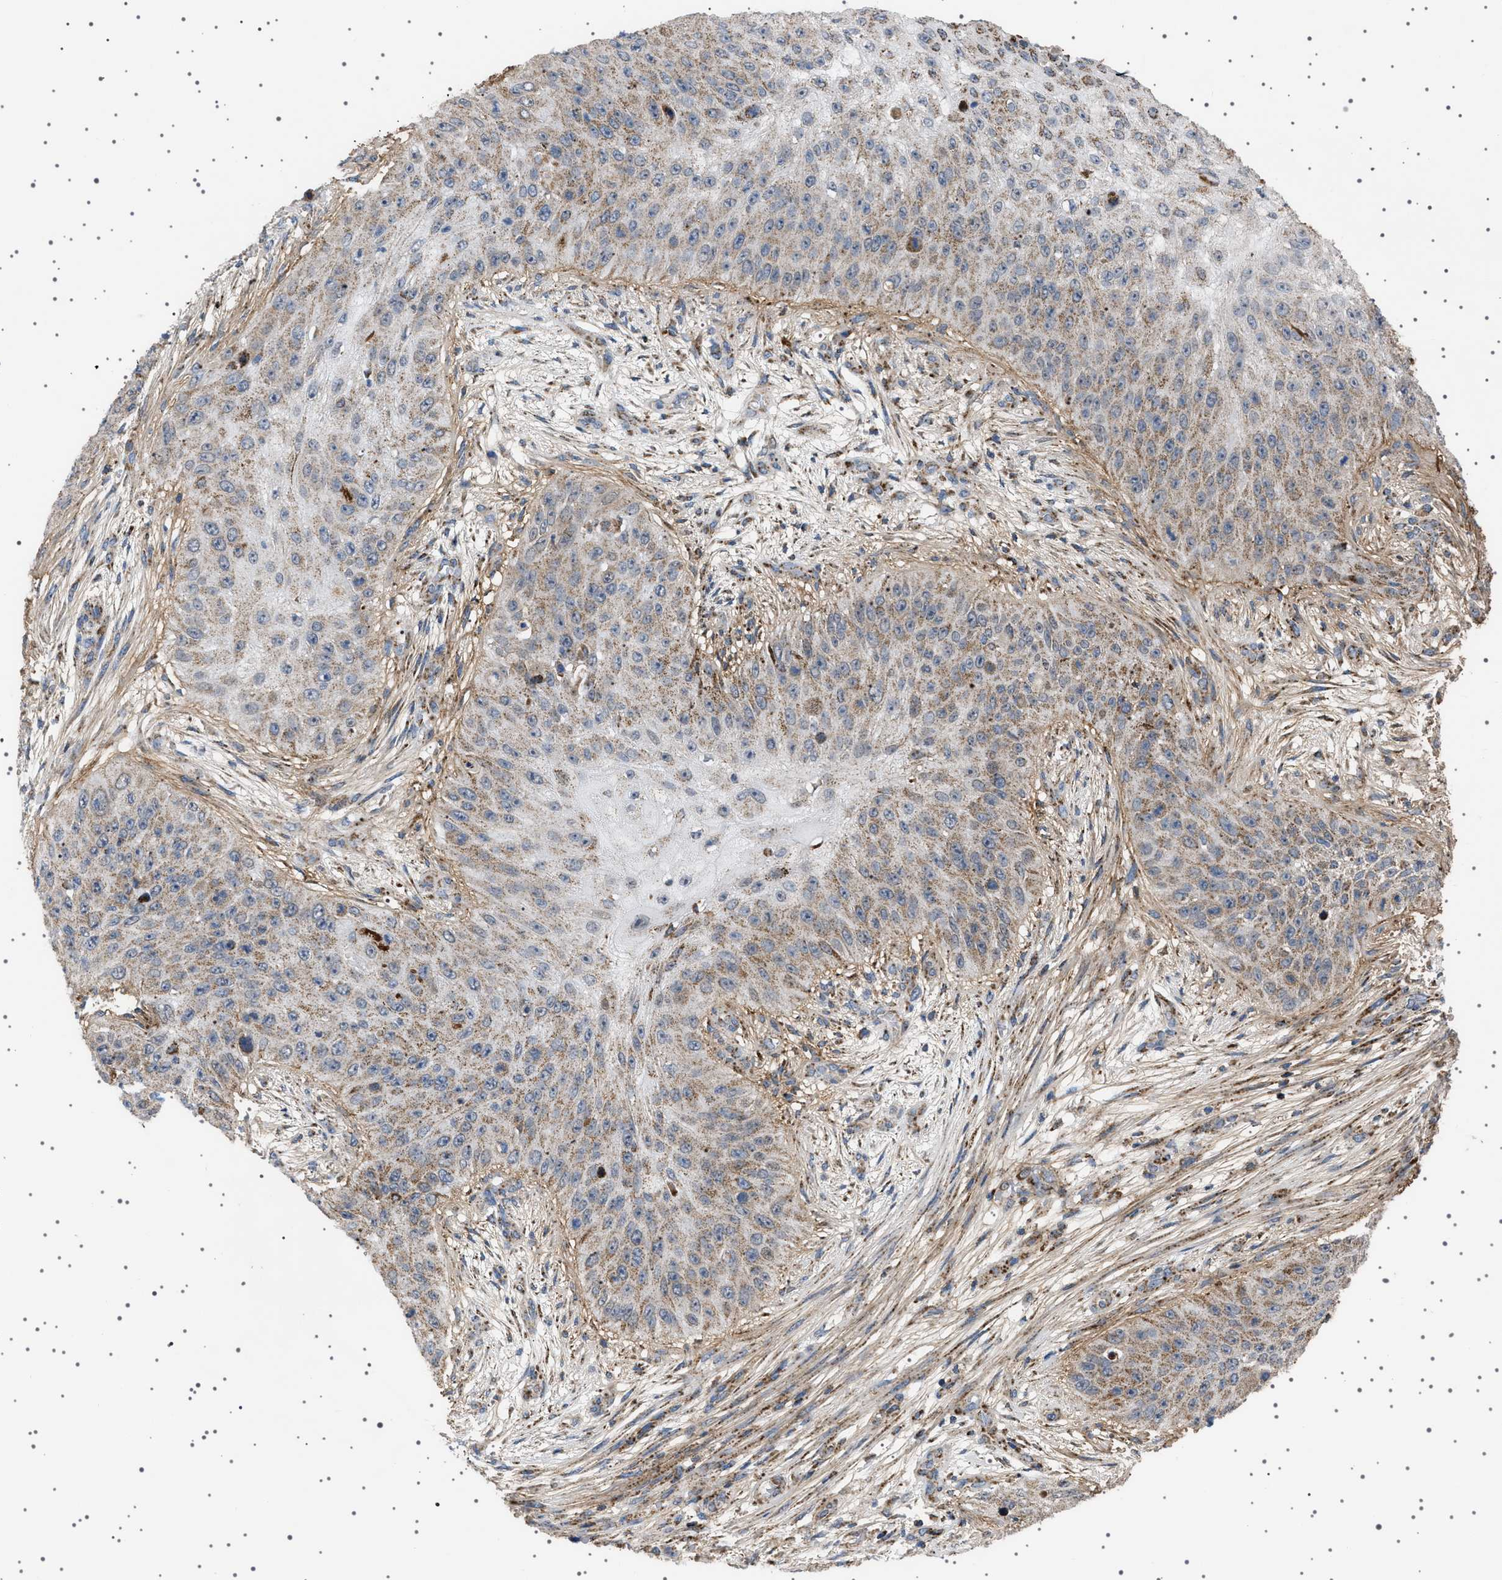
{"staining": {"intensity": "weak", "quantity": "25%-75%", "location": "cytoplasmic/membranous"}, "tissue": "skin cancer", "cell_type": "Tumor cells", "image_type": "cancer", "snomed": [{"axis": "morphology", "description": "Squamous cell carcinoma, NOS"}, {"axis": "topography", "description": "Skin"}], "caption": "Protein staining of skin cancer (squamous cell carcinoma) tissue reveals weak cytoplasmic/membranous positivity in approximately 25%-75% of tumor cells. (brown staining indicates protein expression, while blue staining denotes nuclei).", "gene": "UBXN8", "patient": {"sex": "female", "age": 80}}